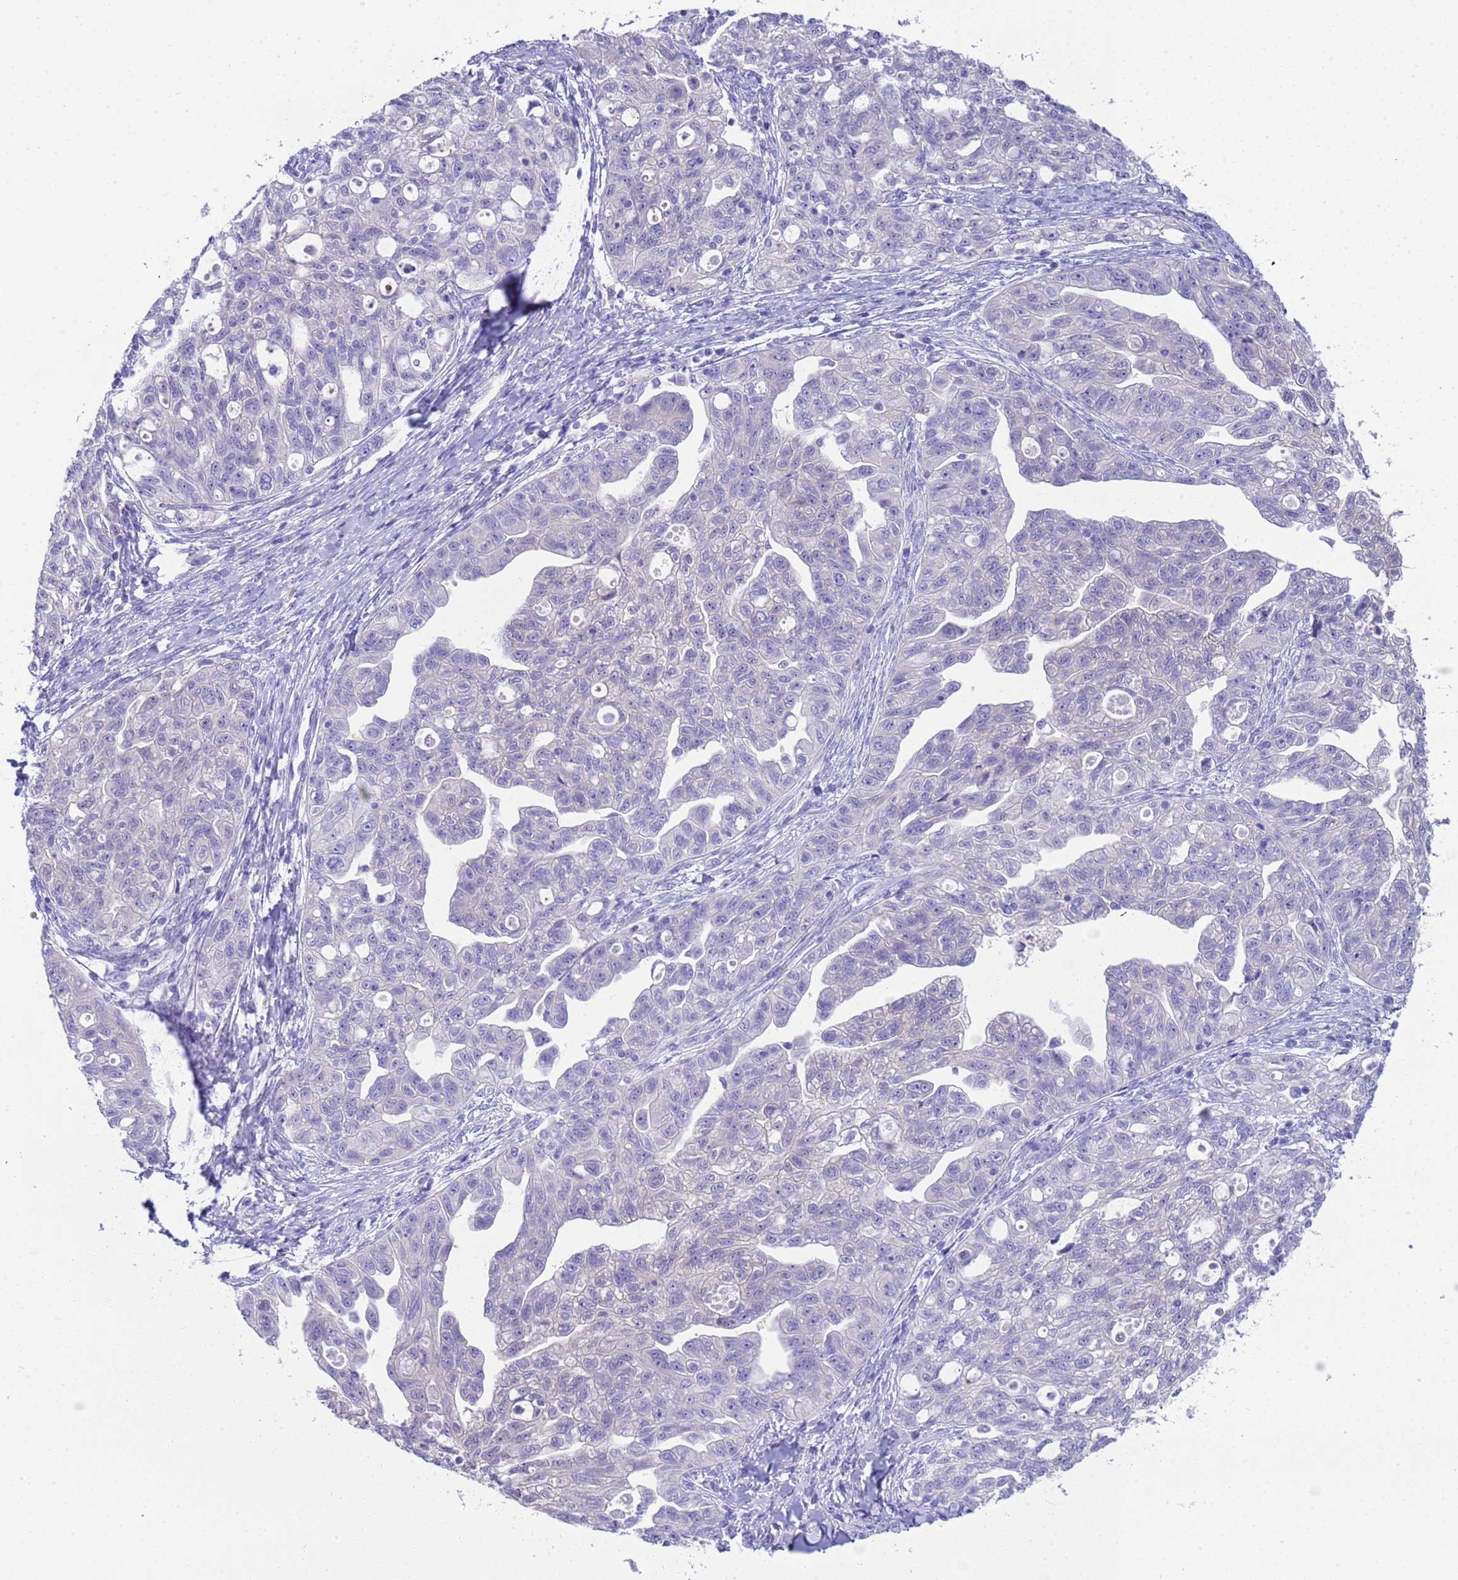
{"staining": {"intensity": "negative", "quantity": "none", "location": "none"}, "tissue": "ovarian cancer", "cell_type": "Tumor cells", "image_type": "cancer", "snomed": [{"axis": "morphology", "description": "Carcinoma, NOS"}, {"axis": "morphology", "description": "Cystadenocarcinoma, serous, NOS"}, {"axis": "topography", "description": "Ovary"}], "caption": "Immunohistochemistry (IHC) of human ovarian cancer exhibits no expression in tumor cells.", "gene": "USP38", "patient": {"sex": "female", "age": 69}}